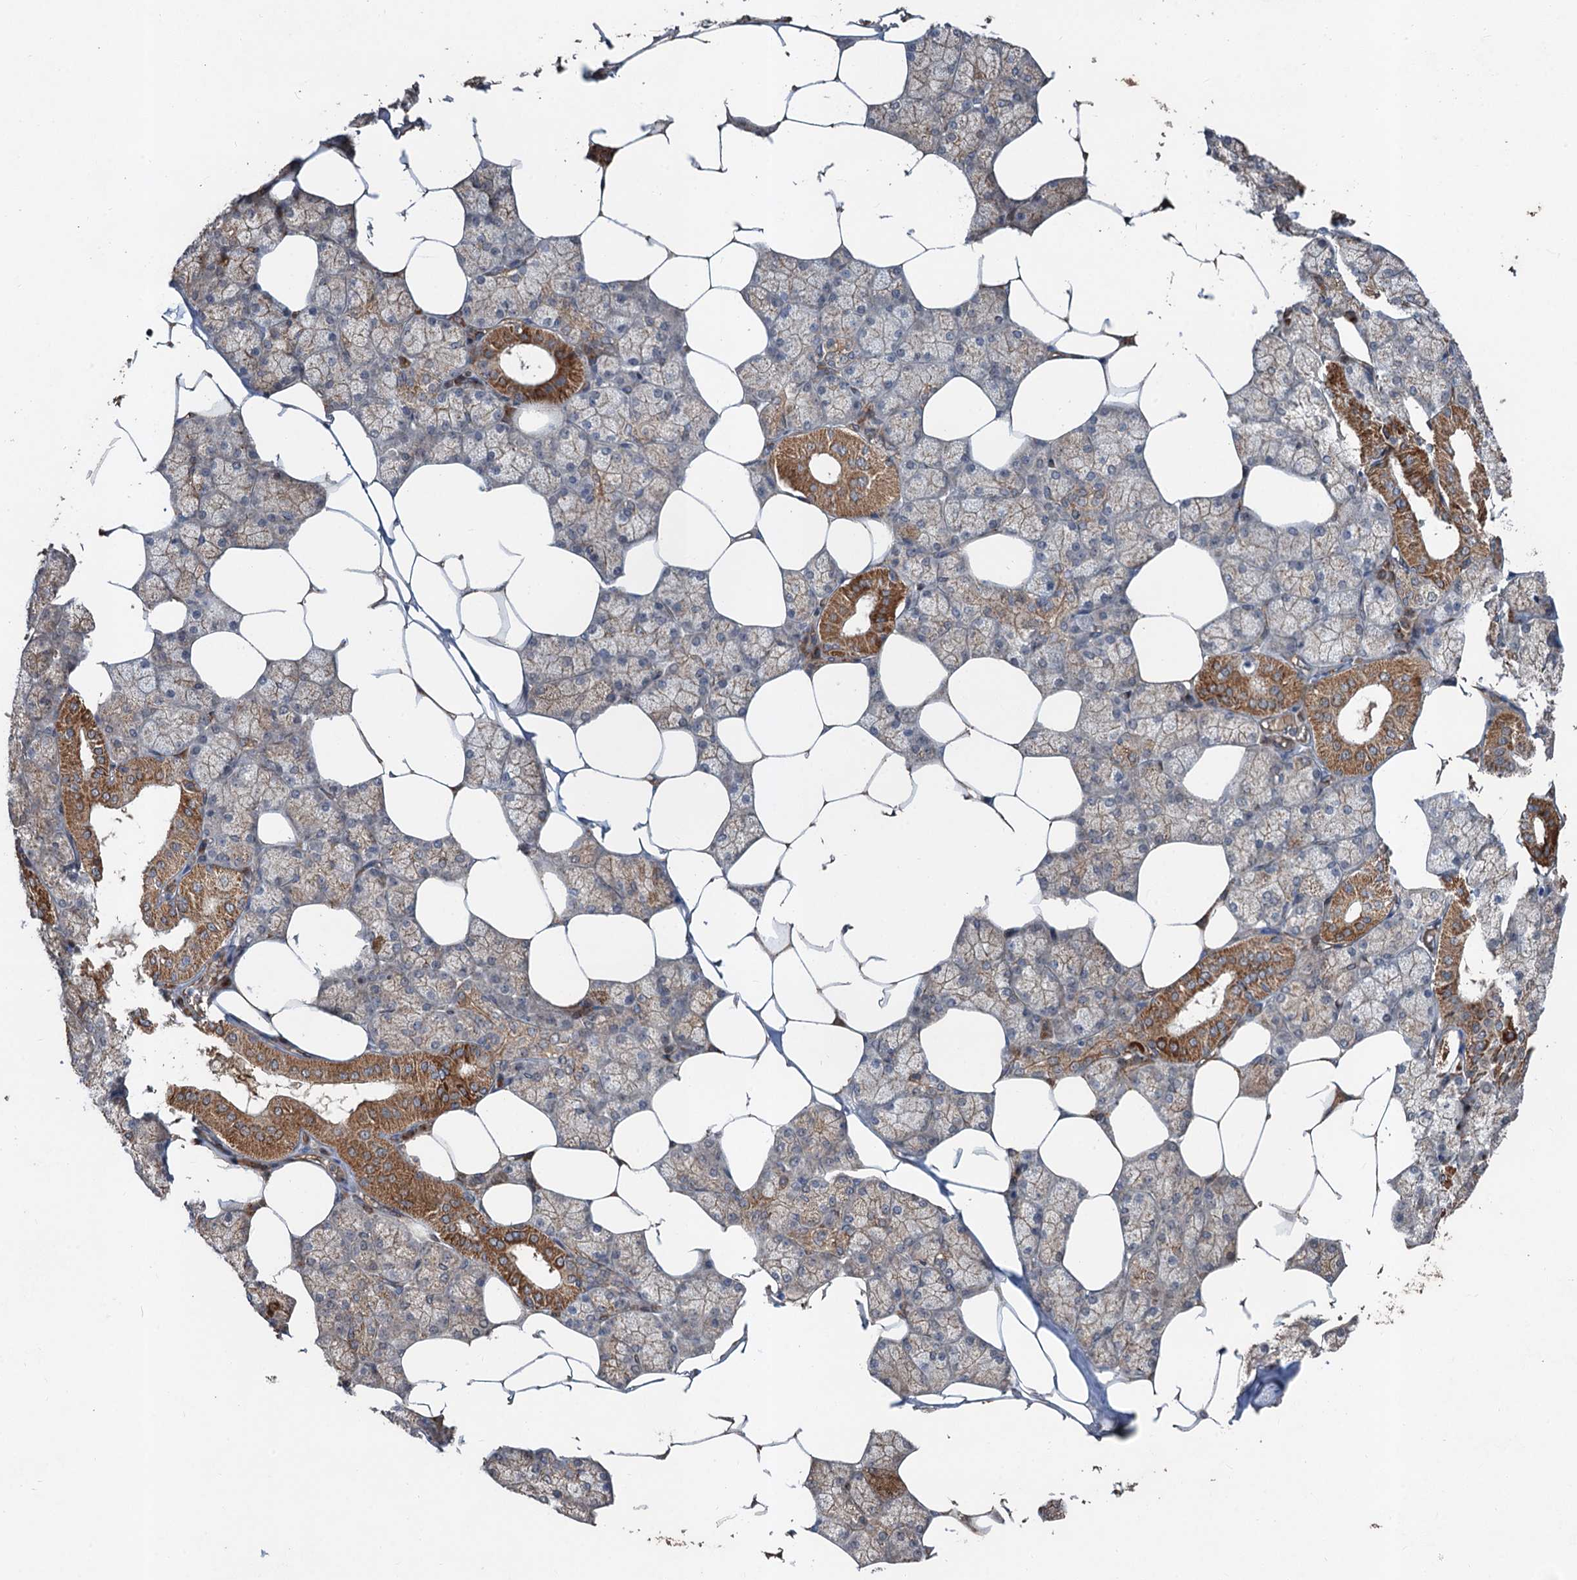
{"staining": {"intensity": "moderate", "quantity": "25%-75%", "location": "cytoplasmic/membranous"}, "tissue": "salivary gland", "cell_type": "Glandular cells", "image_type": "normal", "snomed": [{"axis": "morphology", "description": "Normal tissue, NOS"}, {"axis": "topography", "description": "Salivary gland"}], "caption": "About 25%-75% of glandular cells in benign salivary gland show moderate cytoplasmic/membranous protein positivity as visualized by brown immunohistochemical staining.", "gene": "DEXI", "patient": {"sex": "male", "age": 62}}